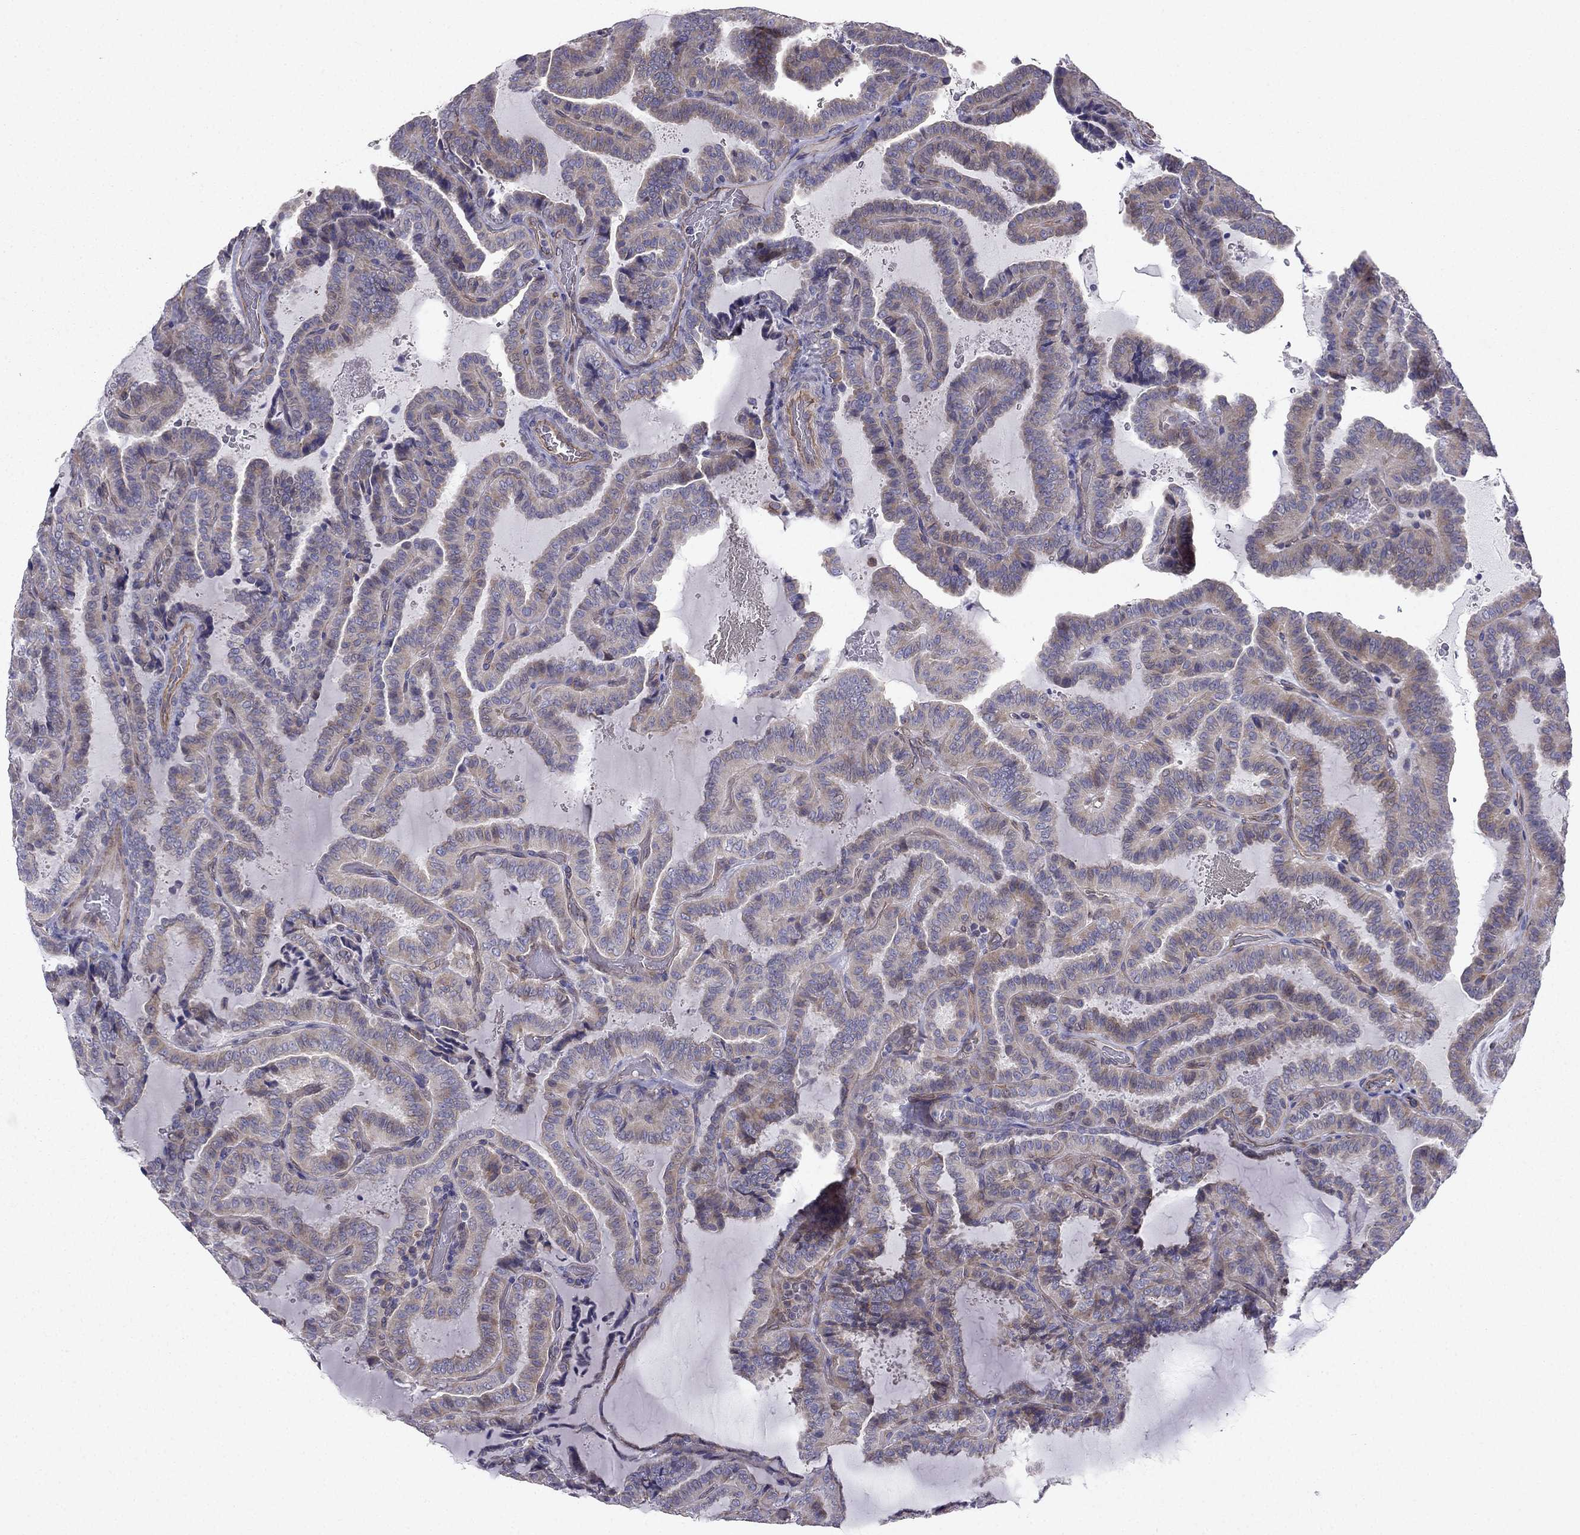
{"staining": {"intensity": "weak", "quantity": ">75%", "location": "cytoplasmic/membranous"}, "tissue": "thyroid cancer", "cell_type": "Tumor cells", "image_type": "cancer", "snomed": [{"axis": "morphology", "description": "Papillary adenocarcinoma, NOS"}, {"axis": "topography", "description": "Thyroid gland"}], "caption": "Human thyroid cancer stained with a protein marker reveals weak staining in tumor cells.", "gene": "ENOX1", "patient": {"sex": "female", "age": 39}}